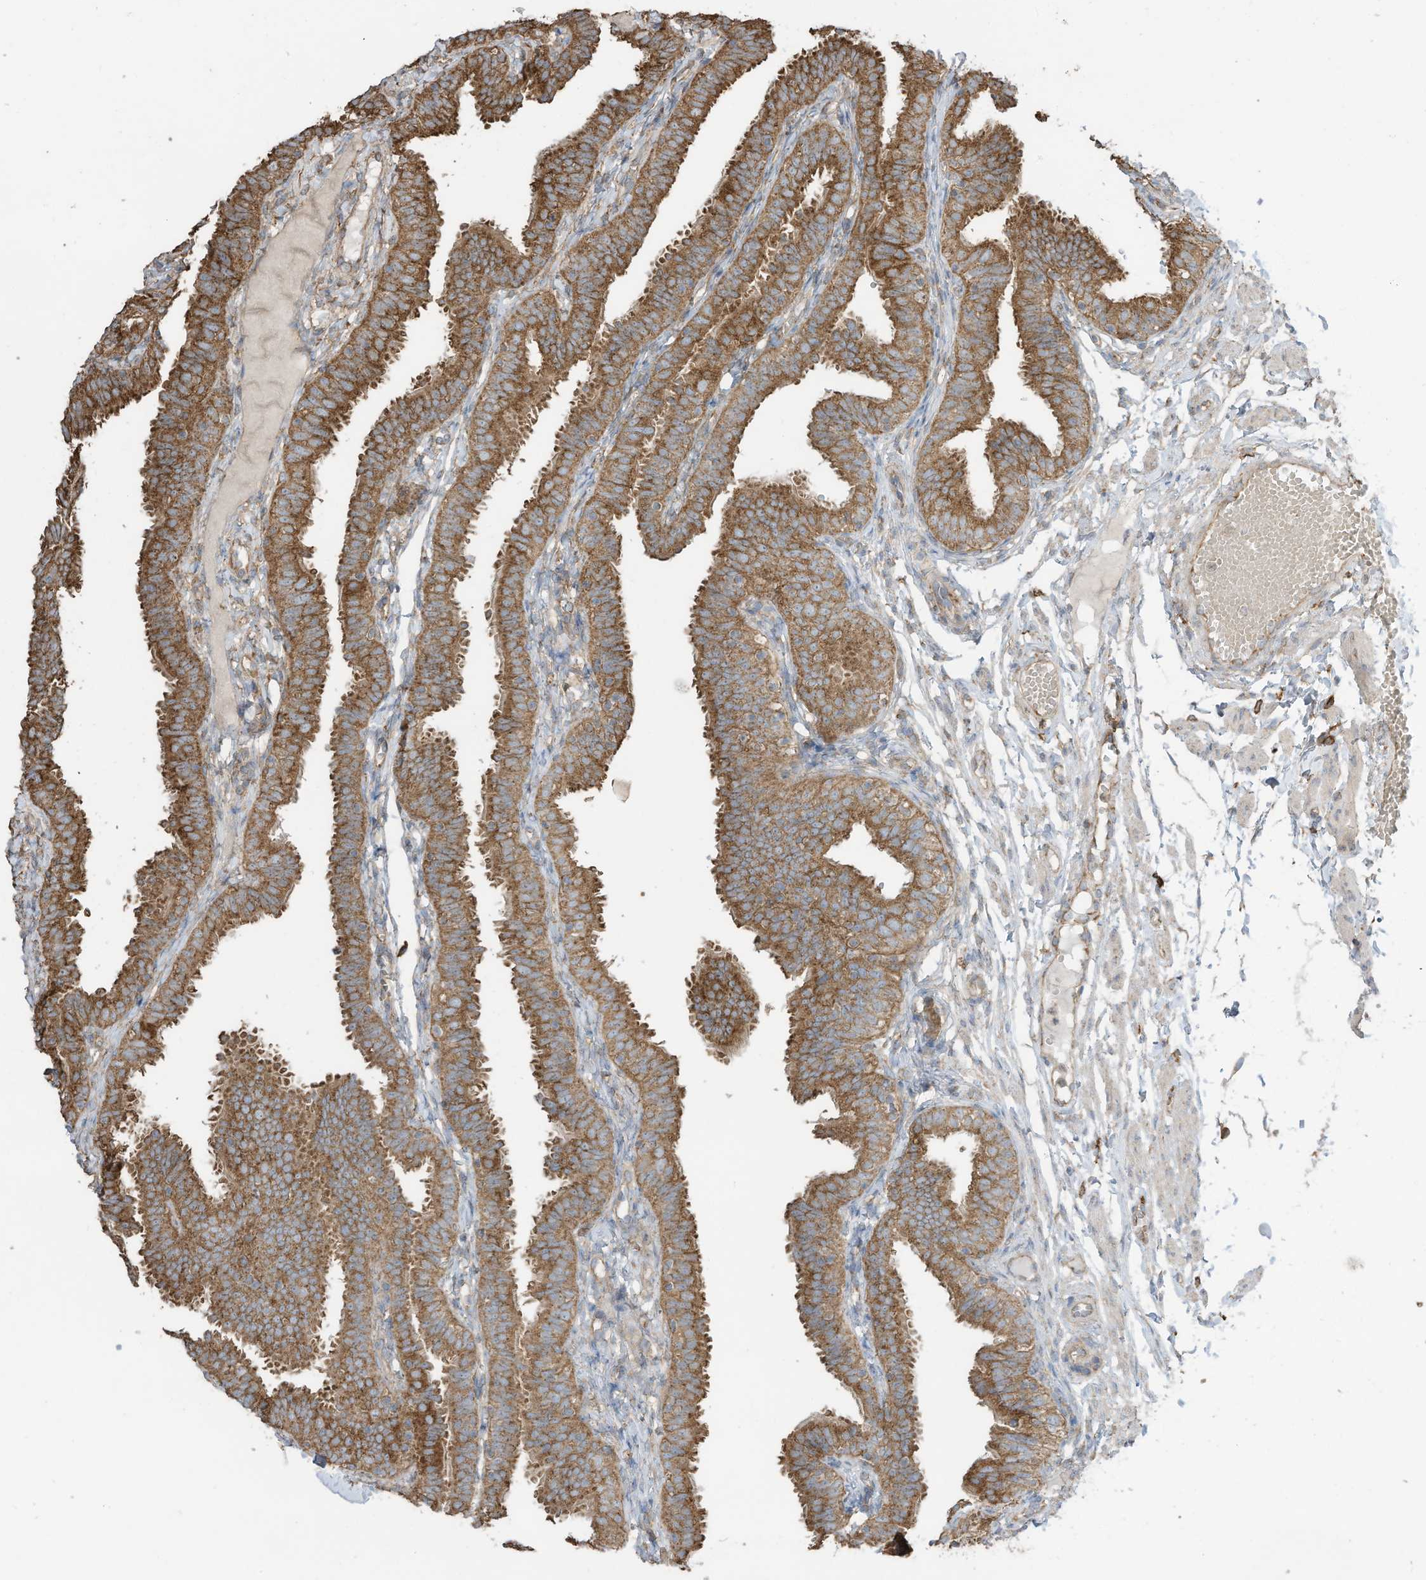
{"staining": {"intensity": "moderate", "quantity": ">75%", "location": "cytoplasmic/membranous"}, "tissue": "fallopian tube", "cell_type": "Glandular cells", "image_type": "normal", "snomed": [{"axis": "morphology", "description": "Normal tissue, NOS"}, {"axis": "topography", "description": "Fallopian tube"}], "caption": "An image of human fallopian tube stained for a protein reveals moderate cytoplasmic/membranous brown staining in glandular cells.", "gene": "CGAS", "patient": {"sex": "female", "age": 35}}